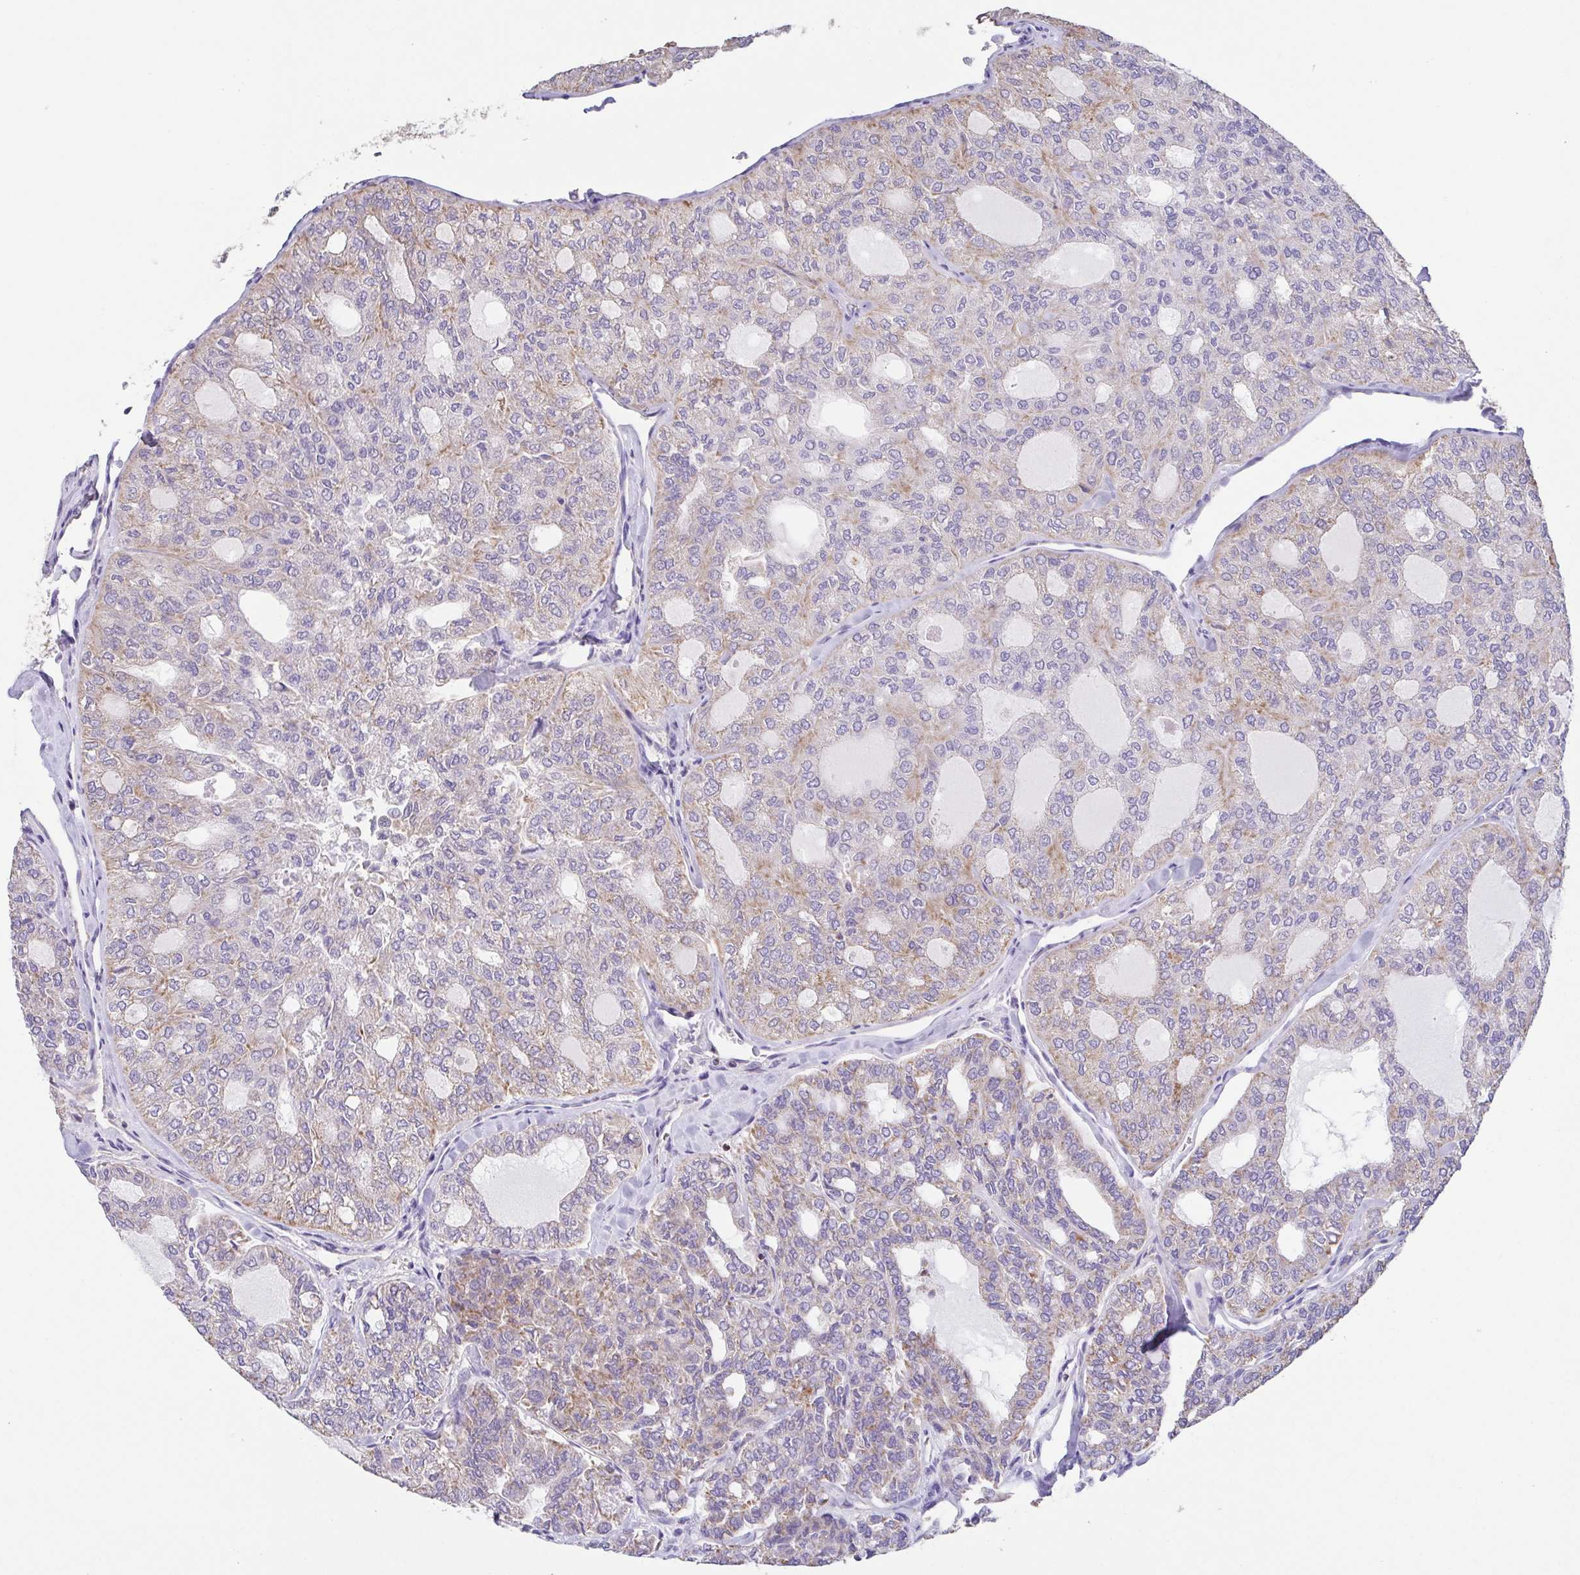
{"staining": {"intensity": "moderate", "quantity": "25%-75%", "location": "cytoplasmic/membranous"}, "tissue": "thyroid cancer", "cell_type": "Tumor cells", "image_type": "cancer", "snomed": [{"axis": "morphology", "description": "Follicular adenoma carcinoma, NOS"}, {"axis": "topography", "description": "Thyroid gland"}], "caption": "Moderate cytoplasmic/membranous expression for a protein is seen in about 25%-75% of tumor cells of follicular adenoma carcinoma (thyroid) using immunohistochemistry.", "gene": "GINM1", "patient": {"sex": "male", "age": 75}}